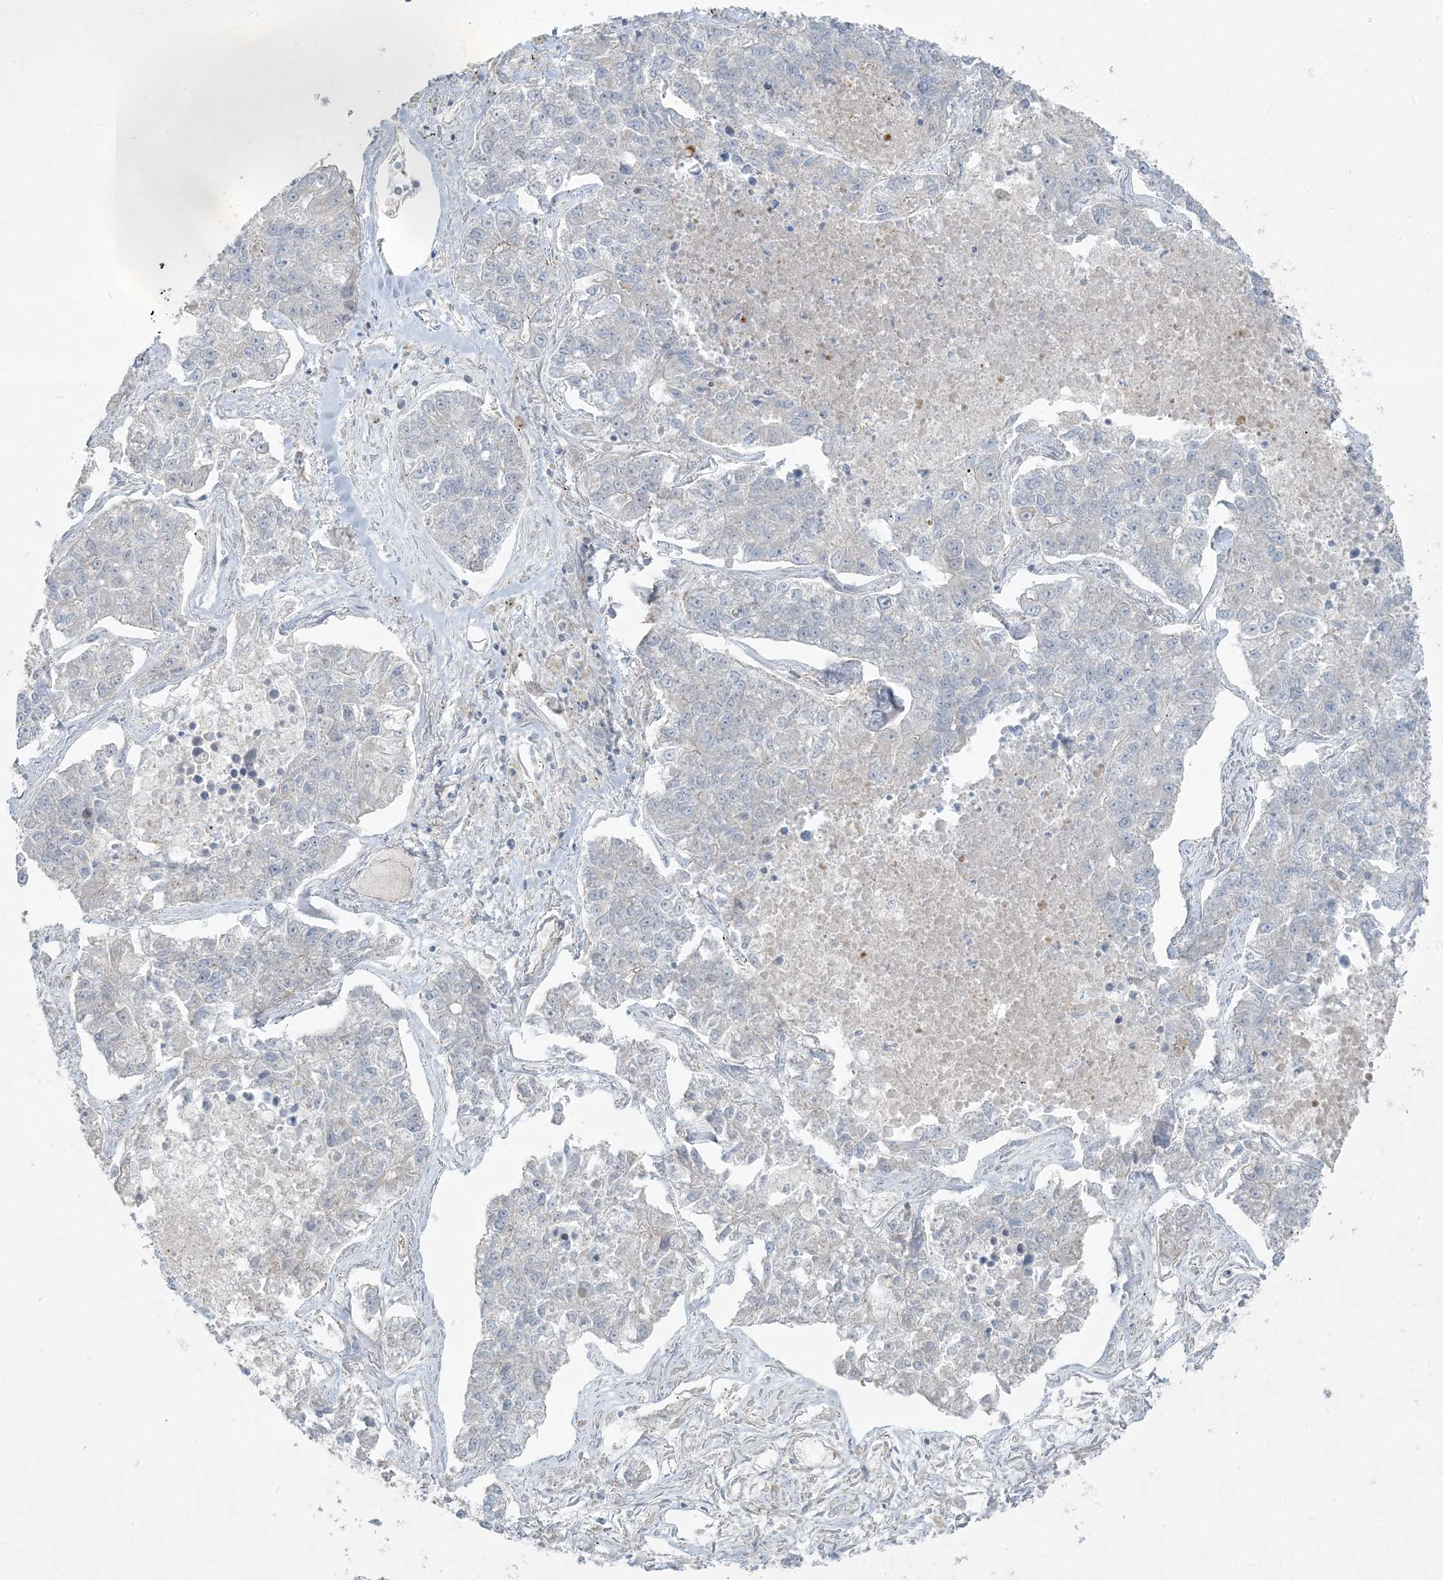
{"staining": {"intensity": "negative", "quantity": "none", "location": "none"}, "tissue": "lung cancer", "cell_type": "Tumor cells", "image_type": "cancer", "snomed": [{"axis": "morphology", "description": "Adenocarcinoma, NOS"}, {"axis": "topography", "description": "Lung"}], "caption": "There is no significant positivity in tumor cells of adenocarcinoma (lung). (DAB immunohistochemistry (IHC) with hematoxylin counter stain).", "gene": "PIK3R4", "patient": {"sex": "male", "age": 49}}